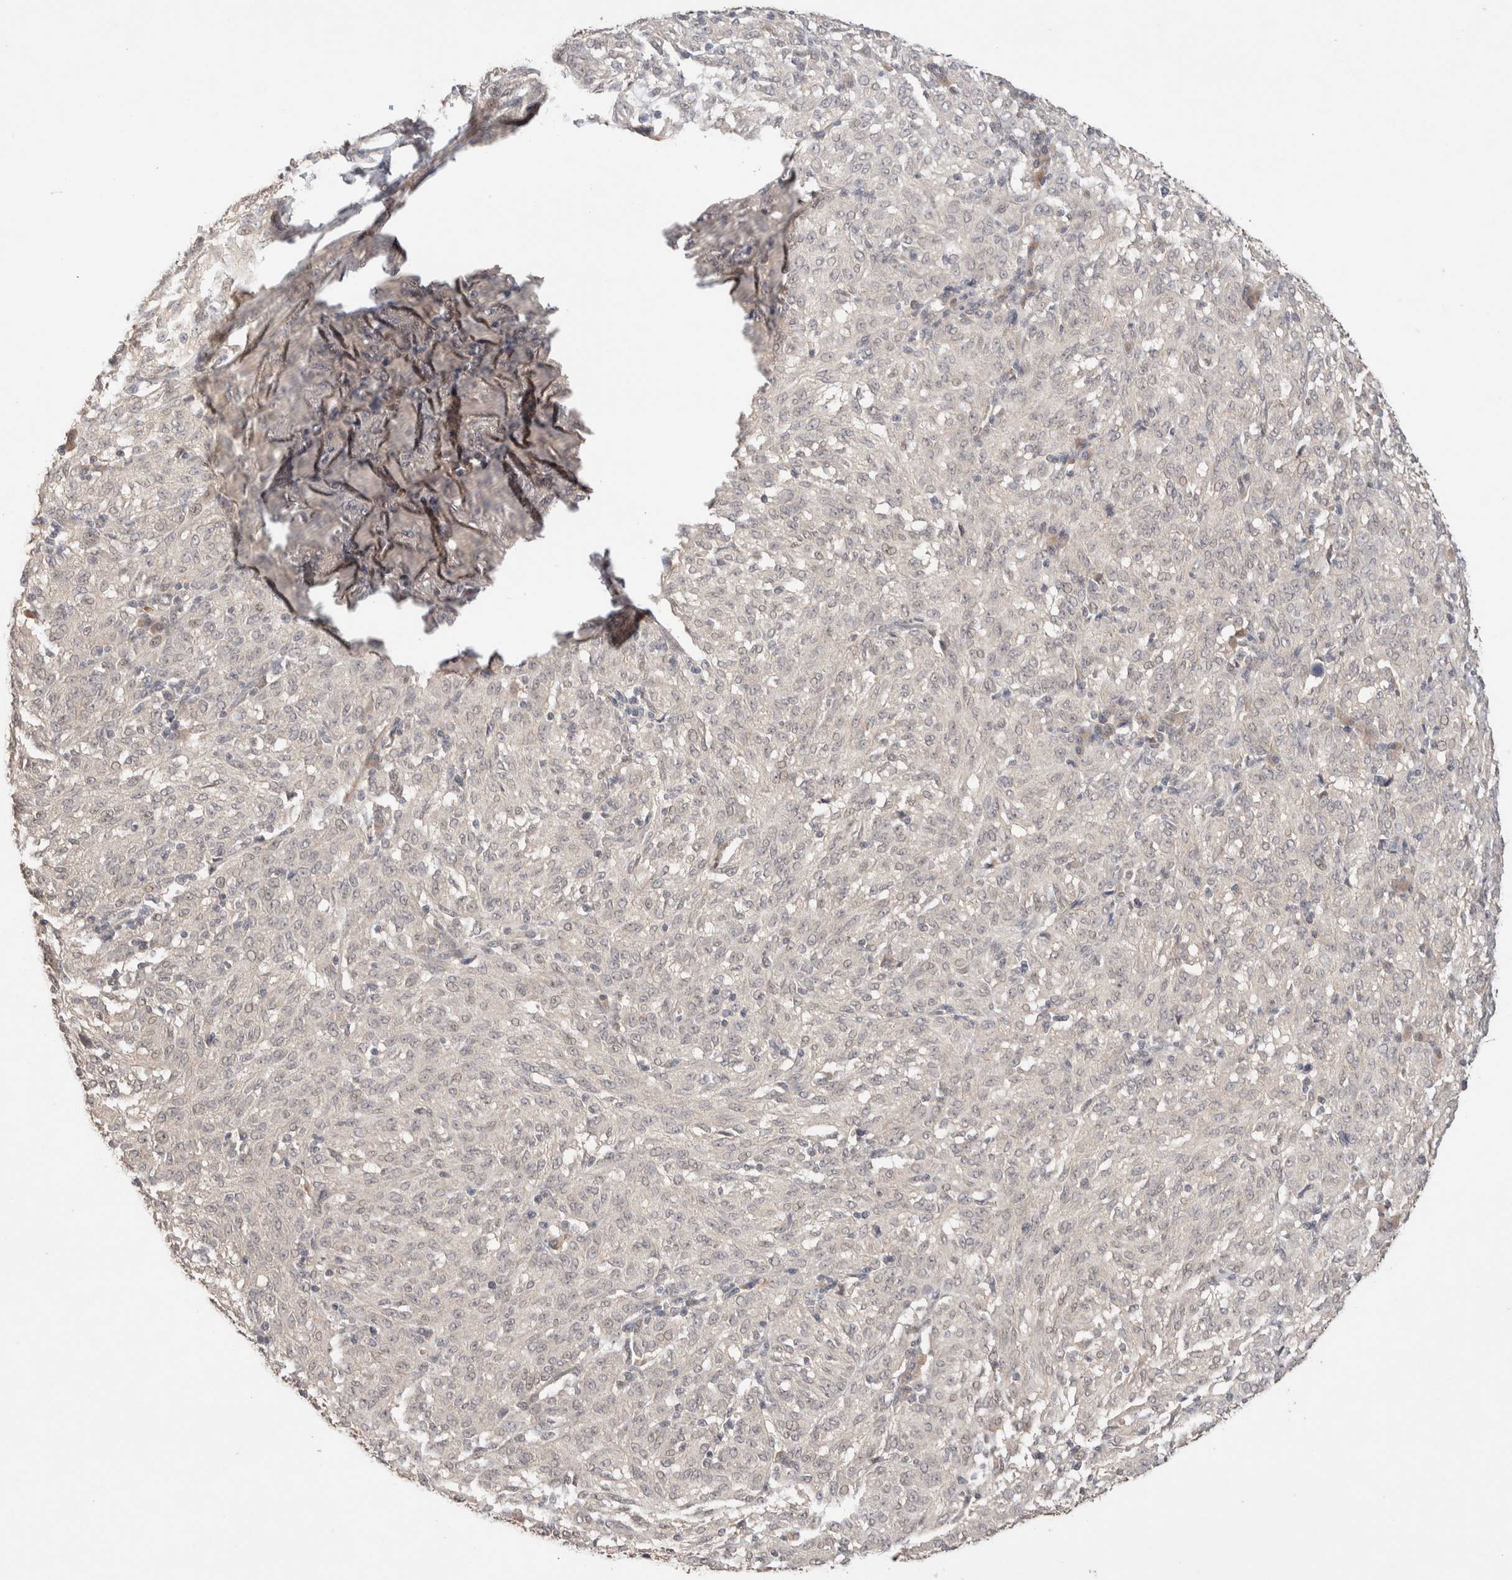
{"staining": {"intensity": "negative", "quantity": "none", "location": "none"}, "tissue": "melanoma", "cell_type": "Tumor cells", "image_type": "cancer", "snomed": [{"axis": "morphology", "description": "Malignant melanoma, NOS"}, {"axis": "topography", "description": "Skin"}], "caption": "A histopathology image of human melanoma is negative for staining in tumor cells. (DAB (3,3'-diaminobenzidine) immunohistochemistry with hematoxylin counter stain).", "gene": "CASK", "patient": {"sex": "female", "age": 72}}